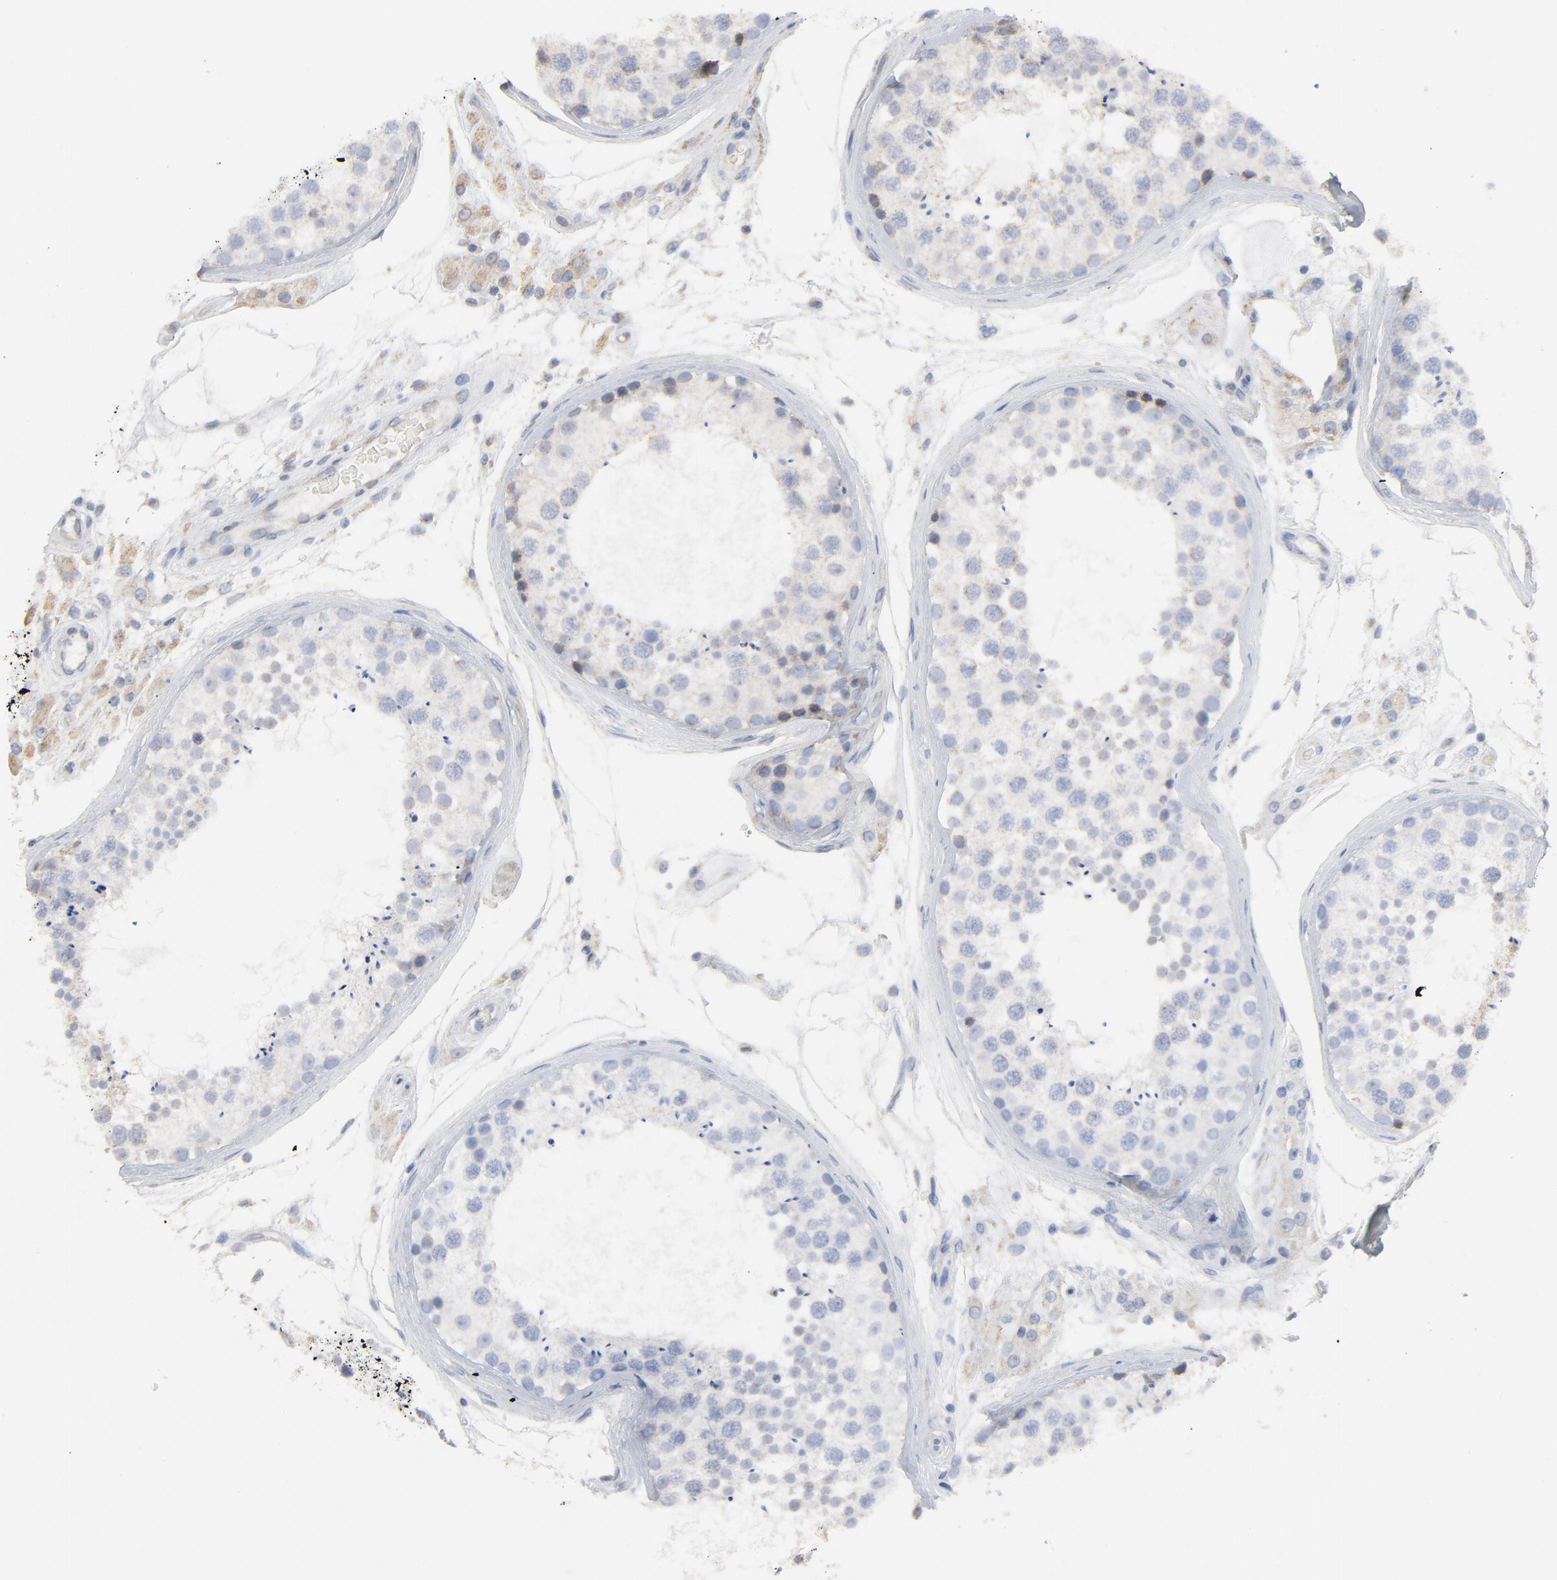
{"staining": {"intensity": "weak", "quantity": ">75%", "location": "cytoplasmic/membranous"}, "tissue": "testis", "cell_type": "Cells in seminiferous ducts", "image_type": "normal", "snomed": [{"axis": "morphology", "description": "Normal tissue, NOS"}, {"axis": "topography", "description": "Testis"}], "caption": "Weak cytoplasmic/membranous staining for a protein is present in approximately >75% of cells in seminiferous ducts of normal testis using immunohistochemistry.", "gene": "C14orf119", "patient": {"sex": "male", "age": 46}}